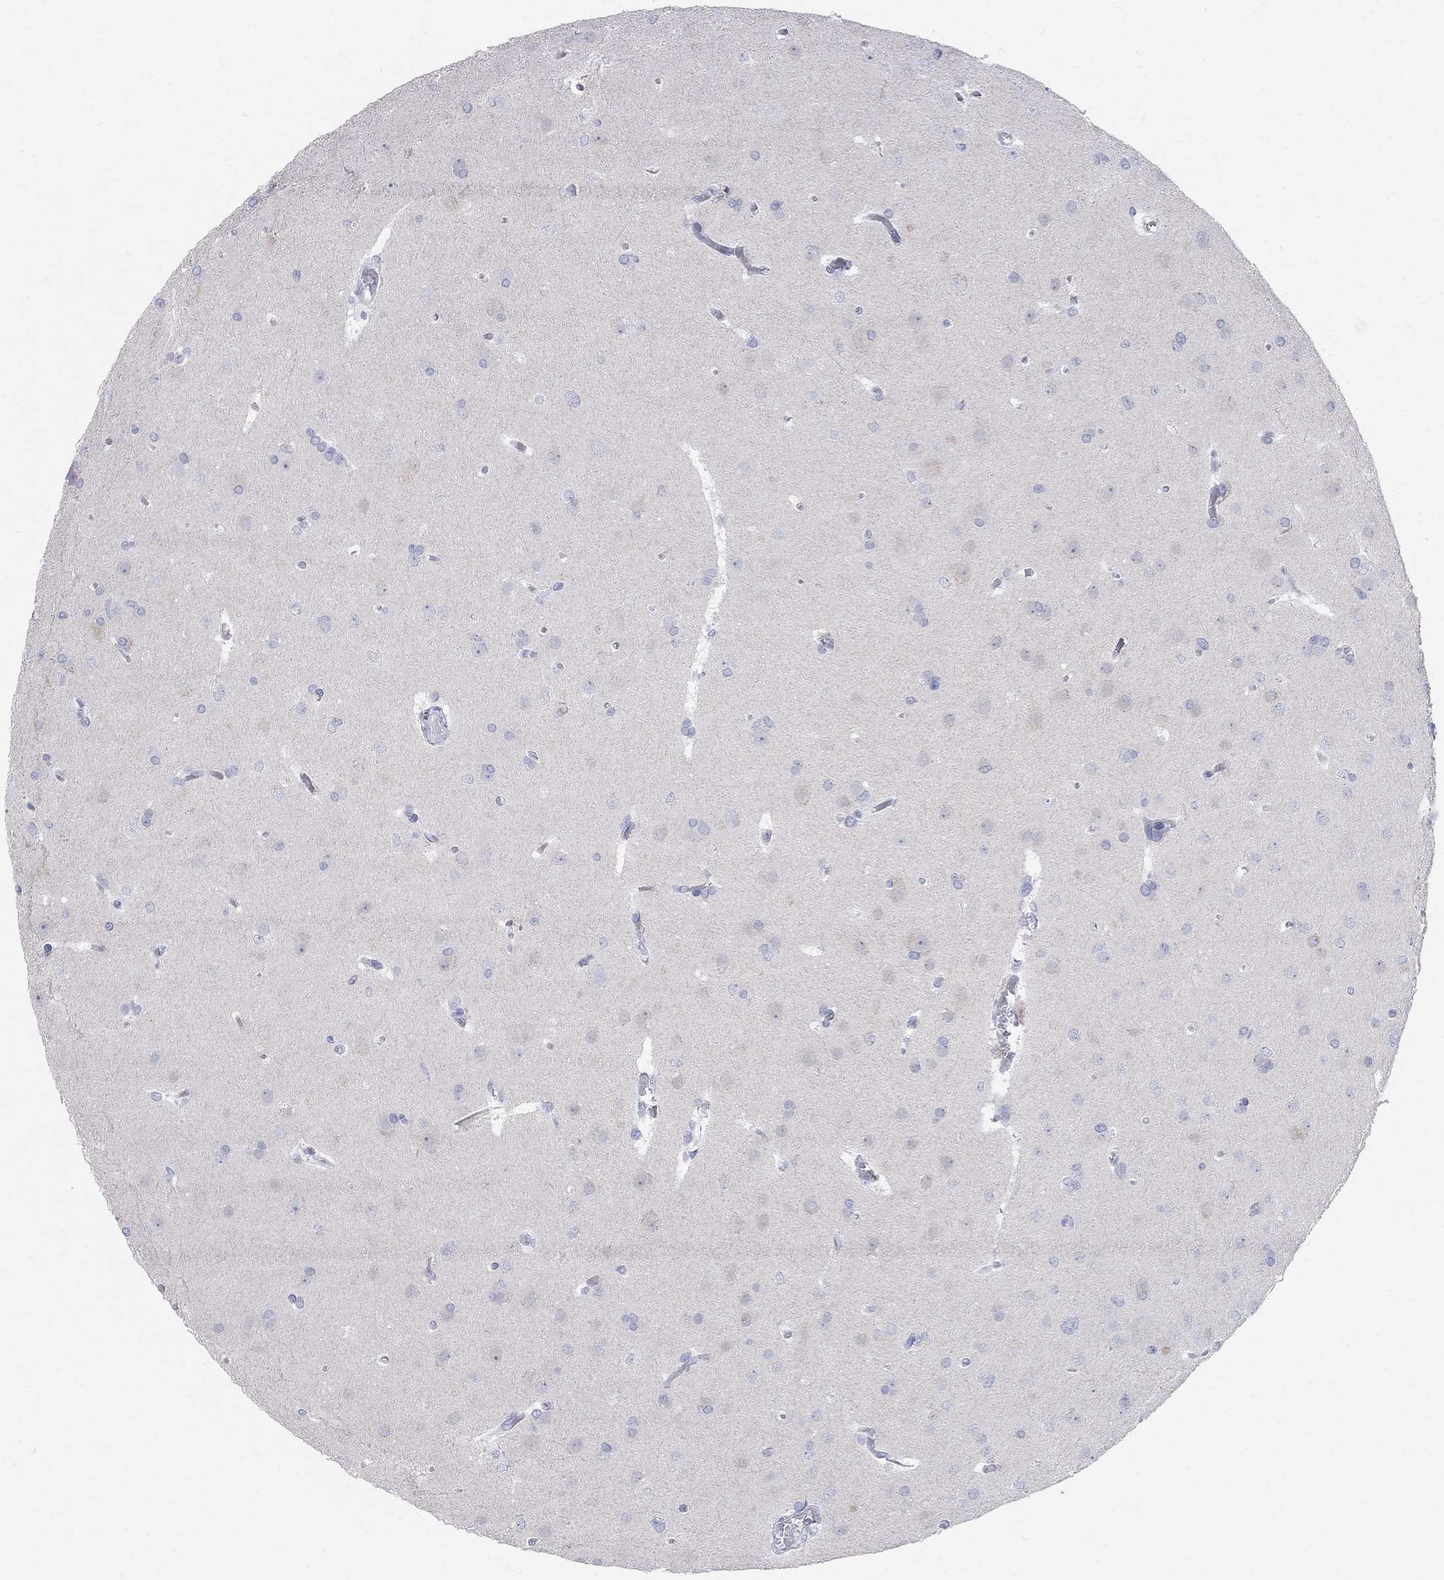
{"staining": {"intensity": "negative", "quantity": "none", "location": "none"}, "tissue": "glioma", "cell_type": "Tumor cells", "image_type": "cancer", "snomed": [{"axis": "morphology", "description": "Glioma, malignant, Low grade"}, {"axis": "topography", "description": "Brain"}], "caption": "Tumor cells are negative for brown protein staining in malignant glioma (low-grade).", "gene": "AOX1", "patient": {"sex": "female", "age": 32}}